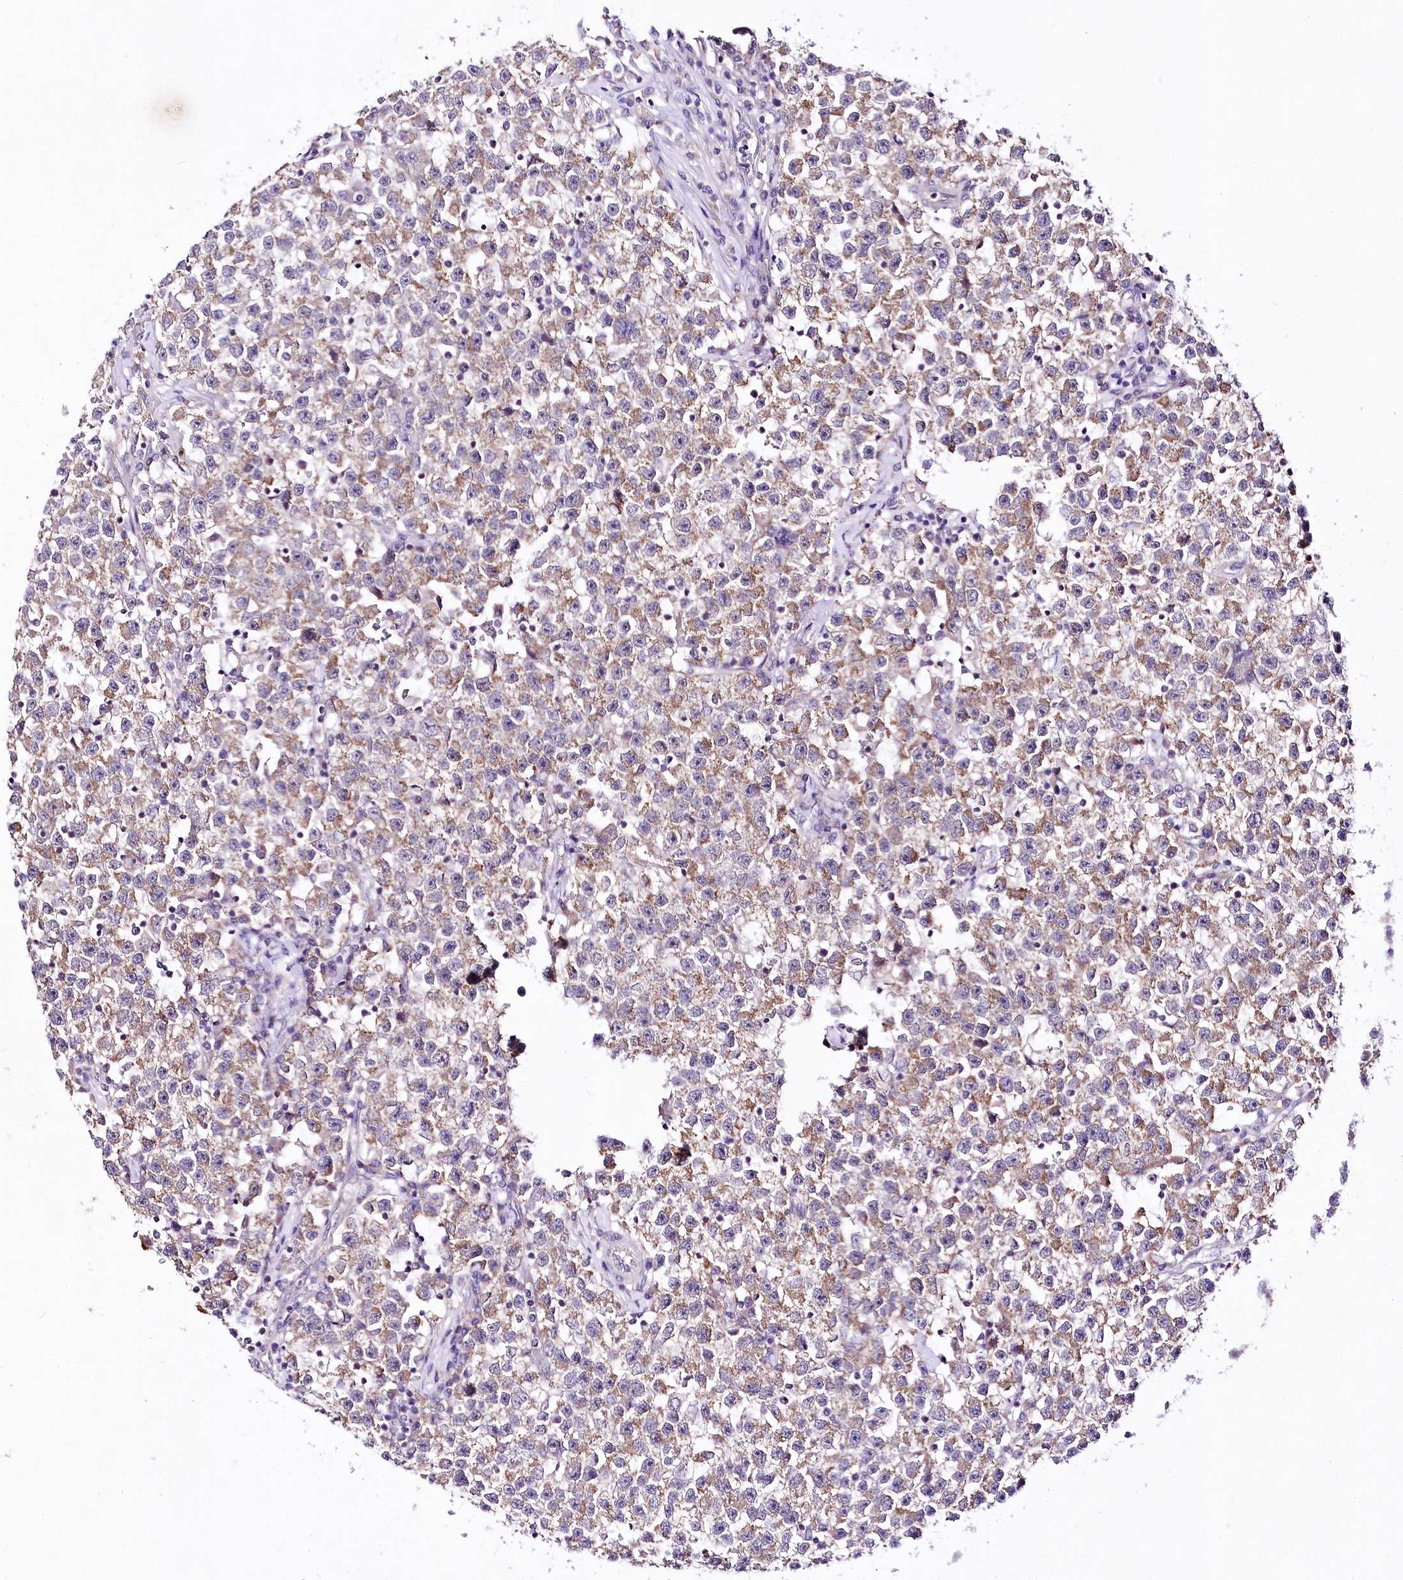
{"staining": {"intensity": "moderate", "quantity": ">75%", "location": "cytoplasmic/membranous"}, "tissue": "testis cancer", "cell_type": "Tumor cells", "image_type": "cancer", "snomed": [{"axis": "morphology", "description": "Seminoma, NOS"}, {"axis": "topography", "description": "Testis"}], "caption": "Testis cancer stained with DAB (3,3'-diaminobenzidine) immunohistochemistry (IHC) displays medium levels of moderate cytoplasmic/membranous positivity in approximately >75% of tumor cells.", "gene": "ATE1", "patient": {"sex": "male", "age": 22}}